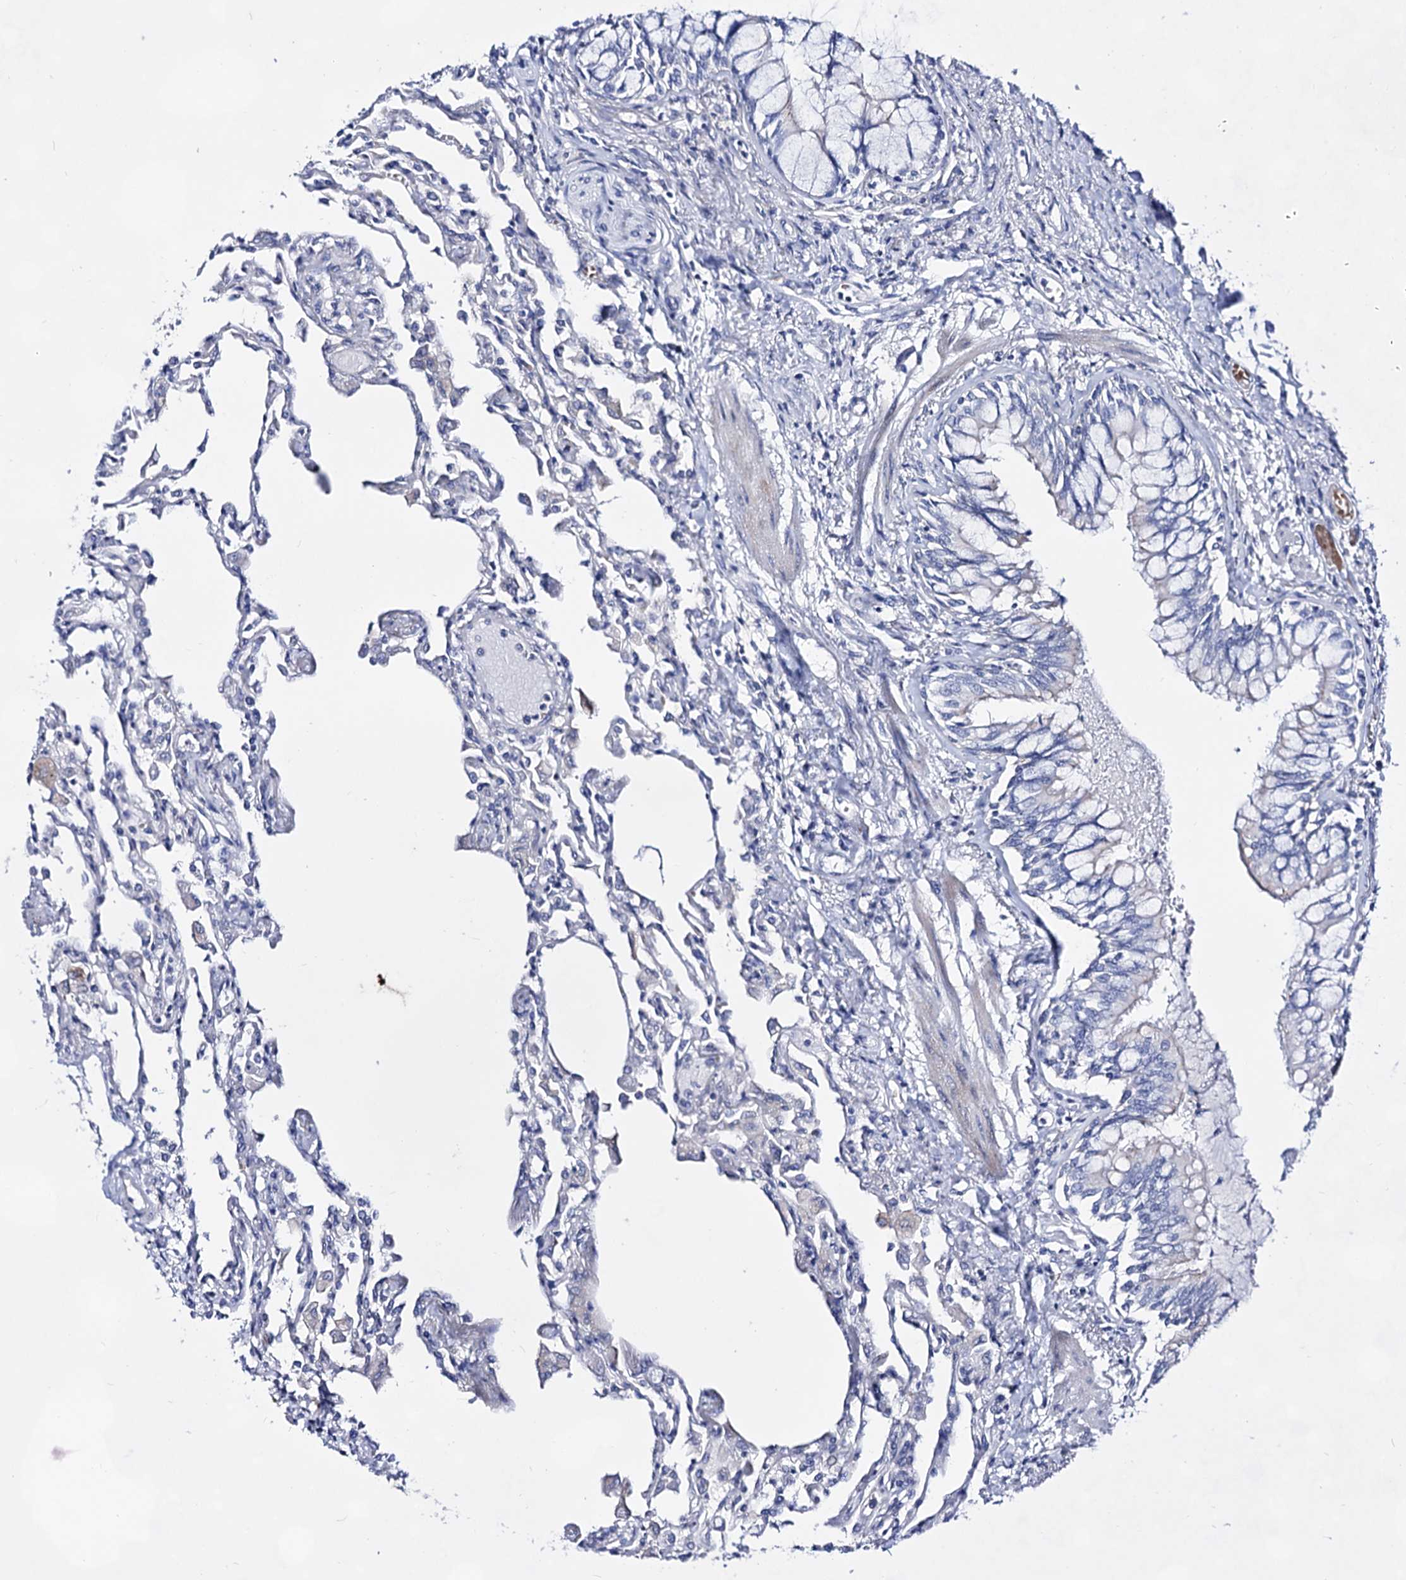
{"staining": {"intensity": "negative", "quantity": "none", "location": "none"}, "tissue": "lung", "cell_type": "Alveolar cells", "image_type": "normal", "snomed": [{"axis": "morphology", "description": "Normal tissue, NOS"}, {"axis": "topography", "description": "Bronchus"}, {"axis": "topography", "description": "Lung"}], "caption": "Immunohistochemistry (IHC) histopathology image of unremarkable lung: human lung stained with DAB displays no significant protein expression in alveolar cells.", "gene": "PLIN1", "patient": {"sex": "female", "age": 49}}